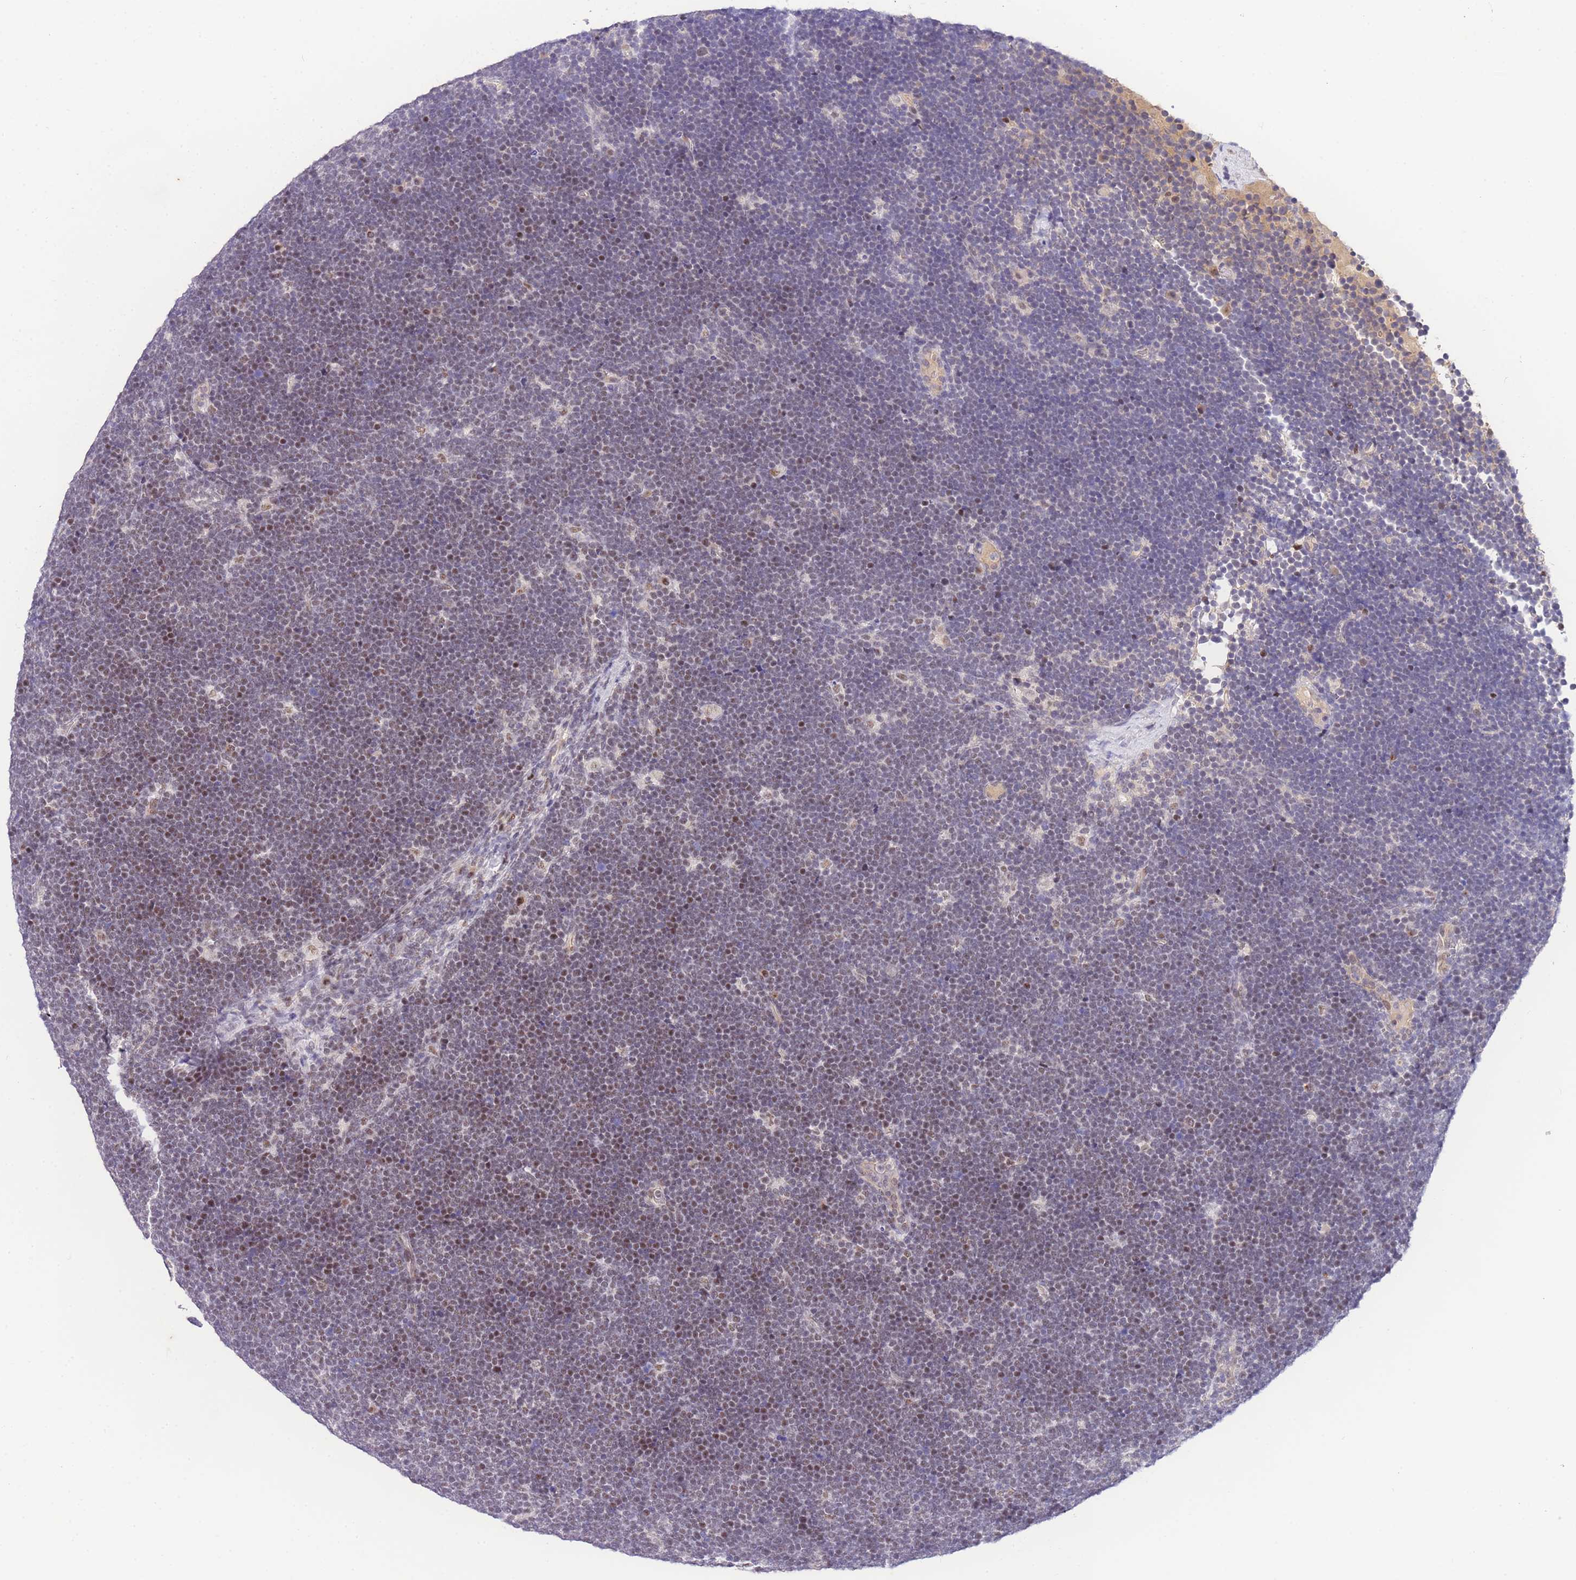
{"staining": {"intensity": "weak", "quantity": "25%-75%", "location": "nuclear"}, "tissue": "lymphoma", "cell_type": "Tumor cells", "image_type": "cancer", "snomed": [{"axis": "morphology", "description": "Malignant lymphoma, non-Hodgkin's type, High grade"}, {"axis": "topography", "description": "Lymph node"}], "caption": "Immunohistochemistry (DAB) staining of lymphoma demonstrates weak nuclear protein expression in approximately 25%-75% of tumor cells. The protein is stained brown, and the nuclei are stained in blue (DAB (3,3'-diaminobenzidine) IHC with brightfield microscopy, high magnification).", "gene": "SLC35F2", "patient": {"sex": "male", "age": 13}}